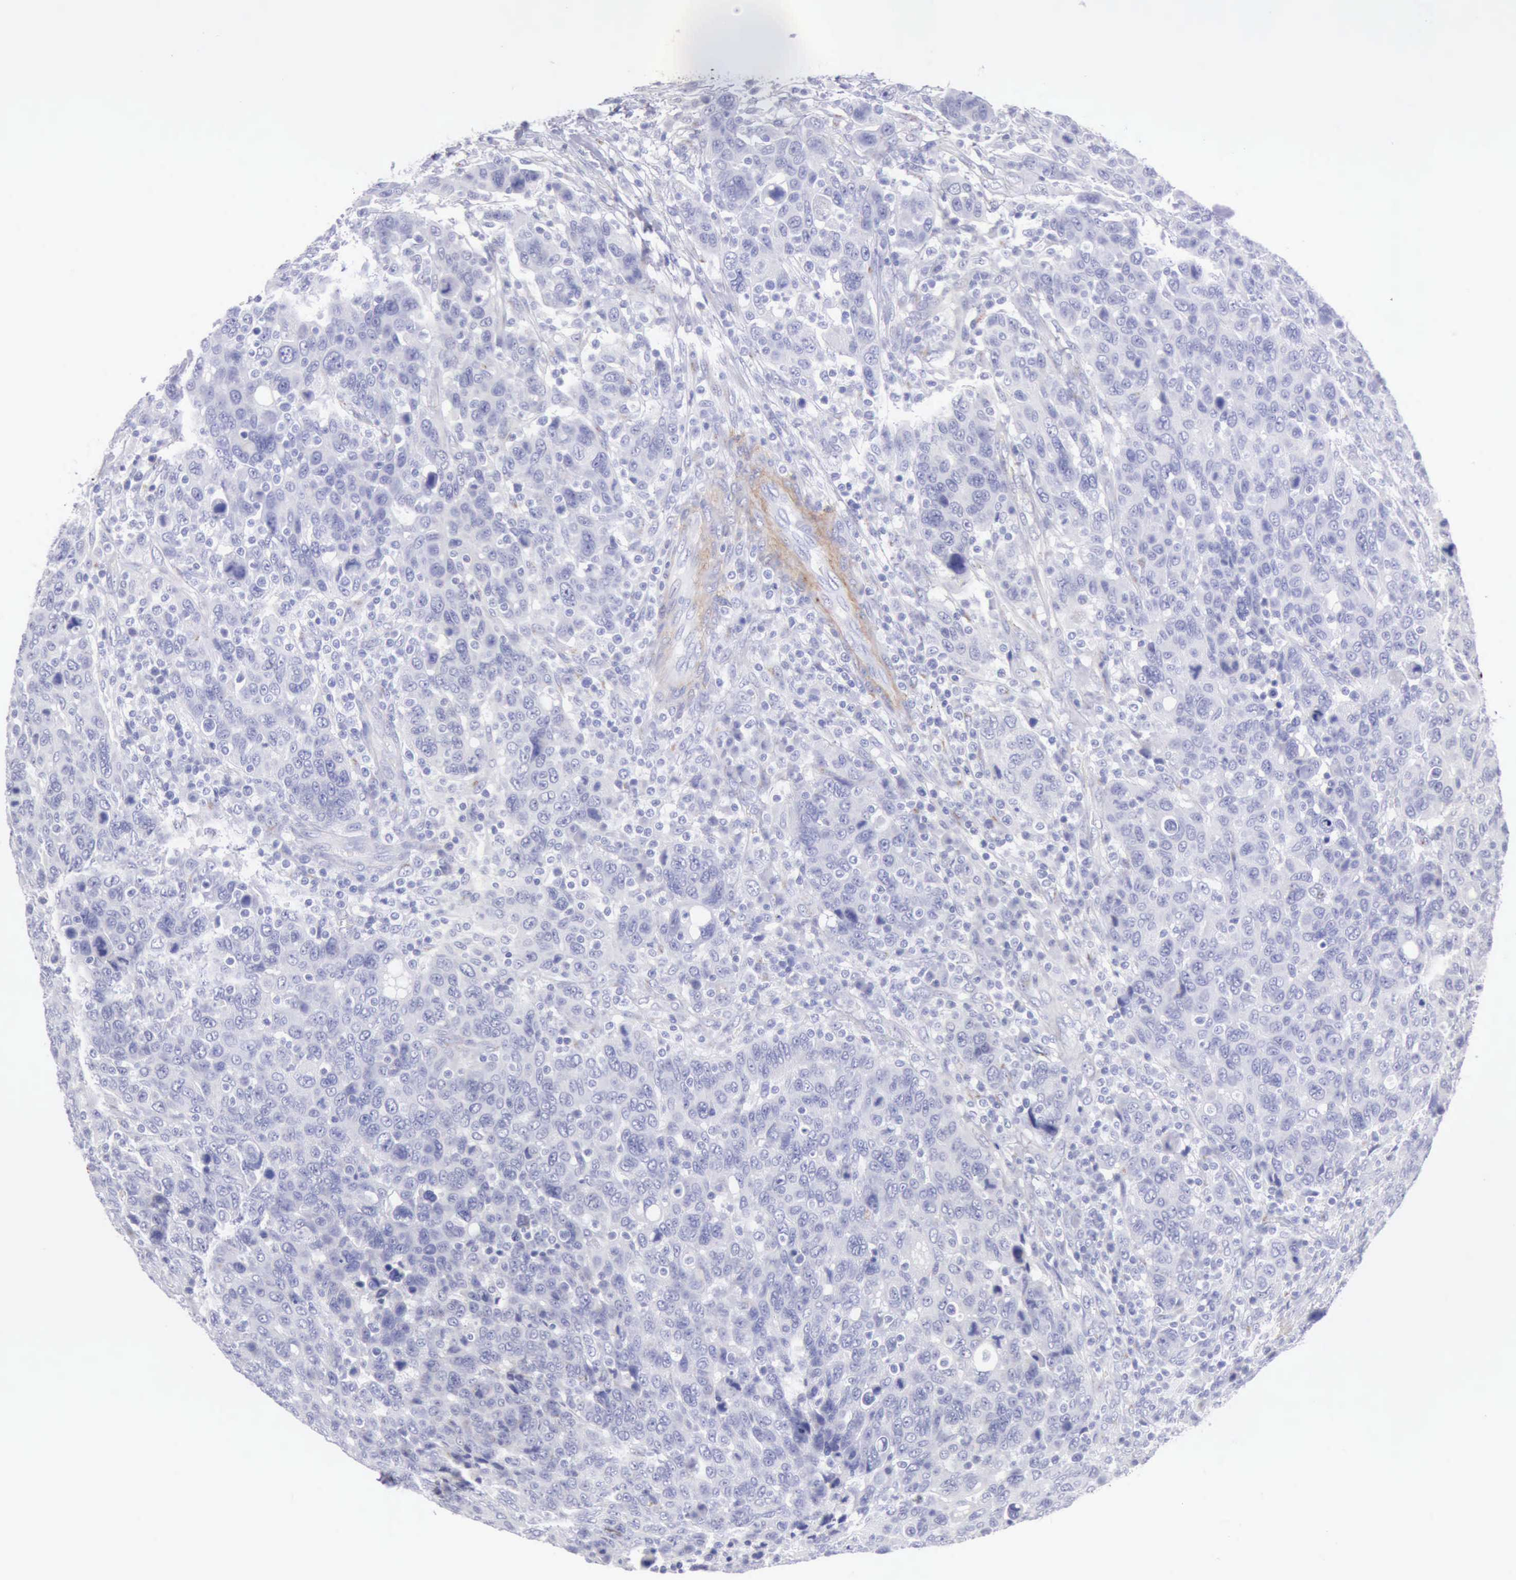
{"staining": {"intensity": "negative", "quantity": "none", "location": "none"}, "tissue": "breast cancer", "cell_type": "Tumor cells", "image_type": "cancer", "snomed": [{"axis": "morphology", "description": "Duct carcinoma"}, {"axis": "topography", "description": "Breast"}], "caption": "Tumor cells show no significant positivity in breast cancer.", "gene": "AOC3", "patient": {"sex": "female", "age": 37}}